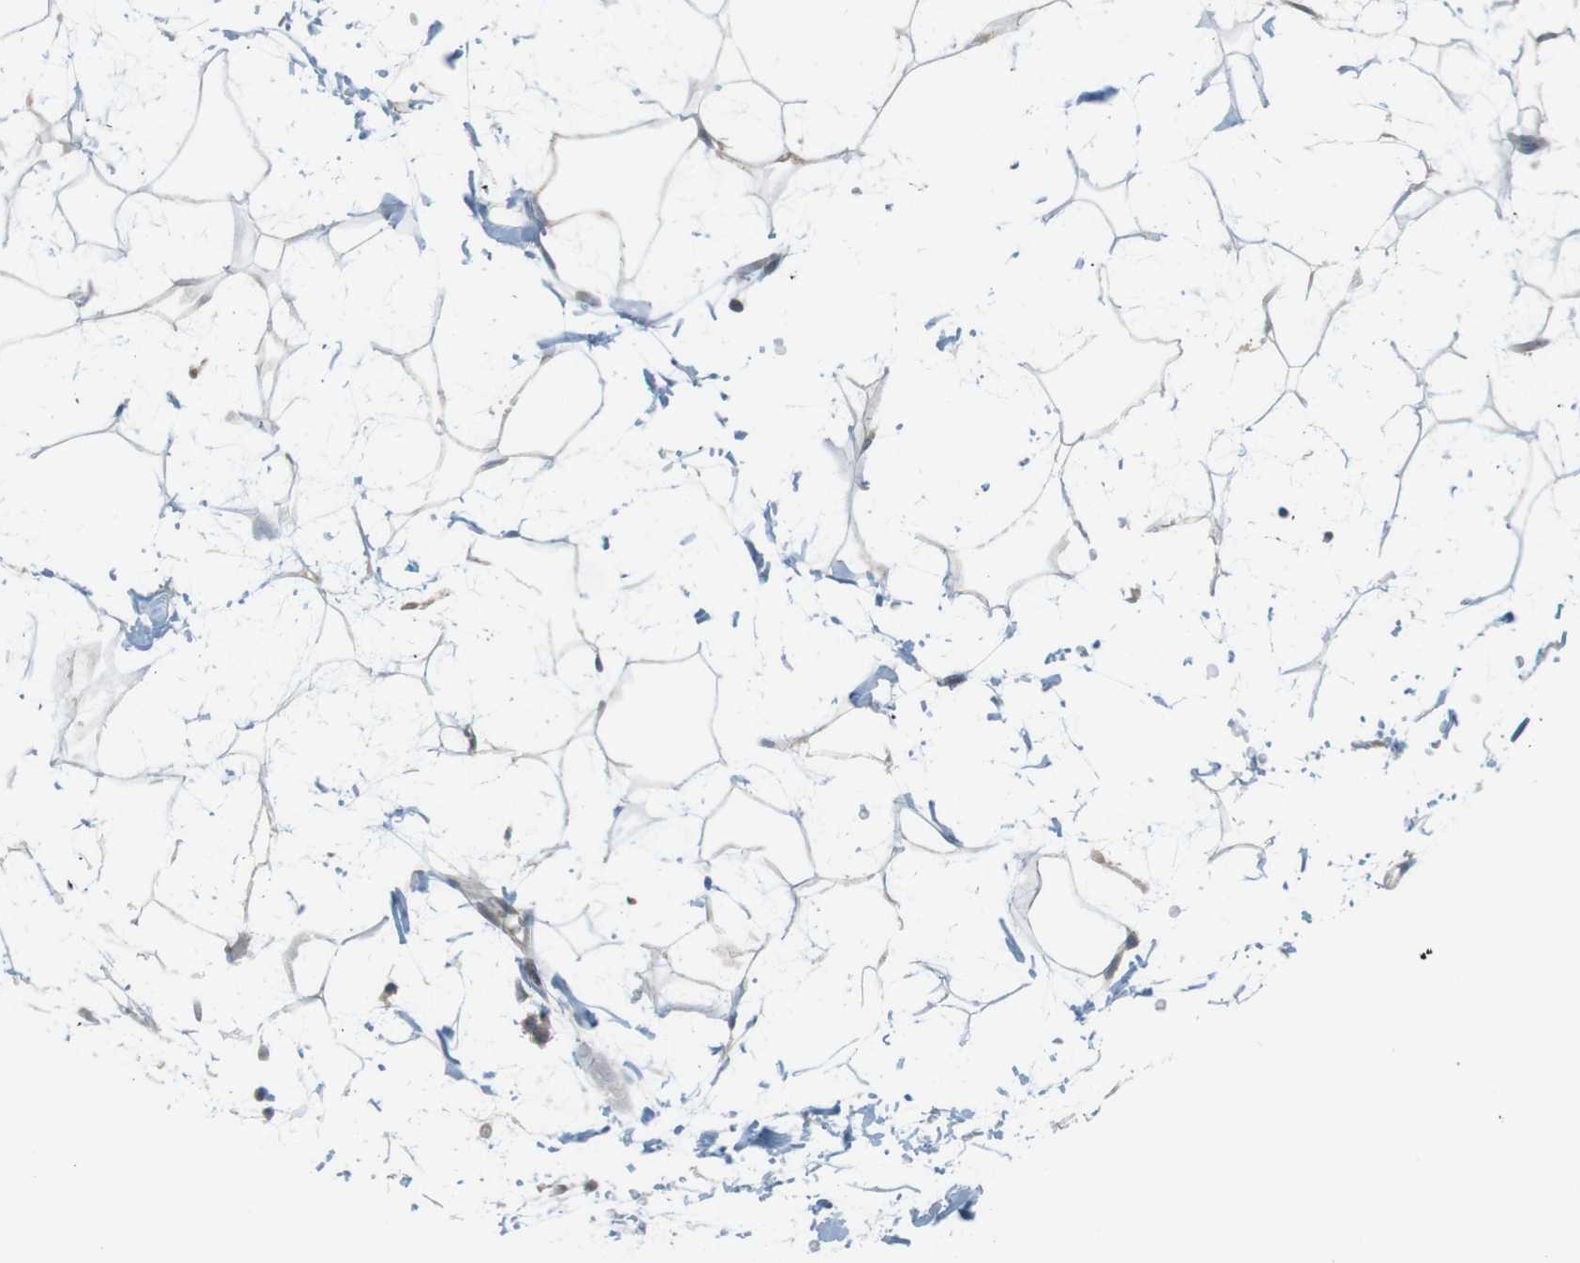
{"staining": {"intensity": "negative", "quantity": "none", "location": "none"}, "tissue": "adipose tissue", "cell_type": "Adipocytes", "image_type": "normal", "snomed": [{"axis": "morphology", "description": "Normal tissue, NOS"}, {"axis": "topography", "description": "Soft tissue"}], "caption": "This is an immunohistochemistry (IHC) photomicrograph of unremarkable adipose tissue. There is no expression in adipocytes.", "gene": "ZDHHC20", "patient": {"sex": "male", "age": 72}}